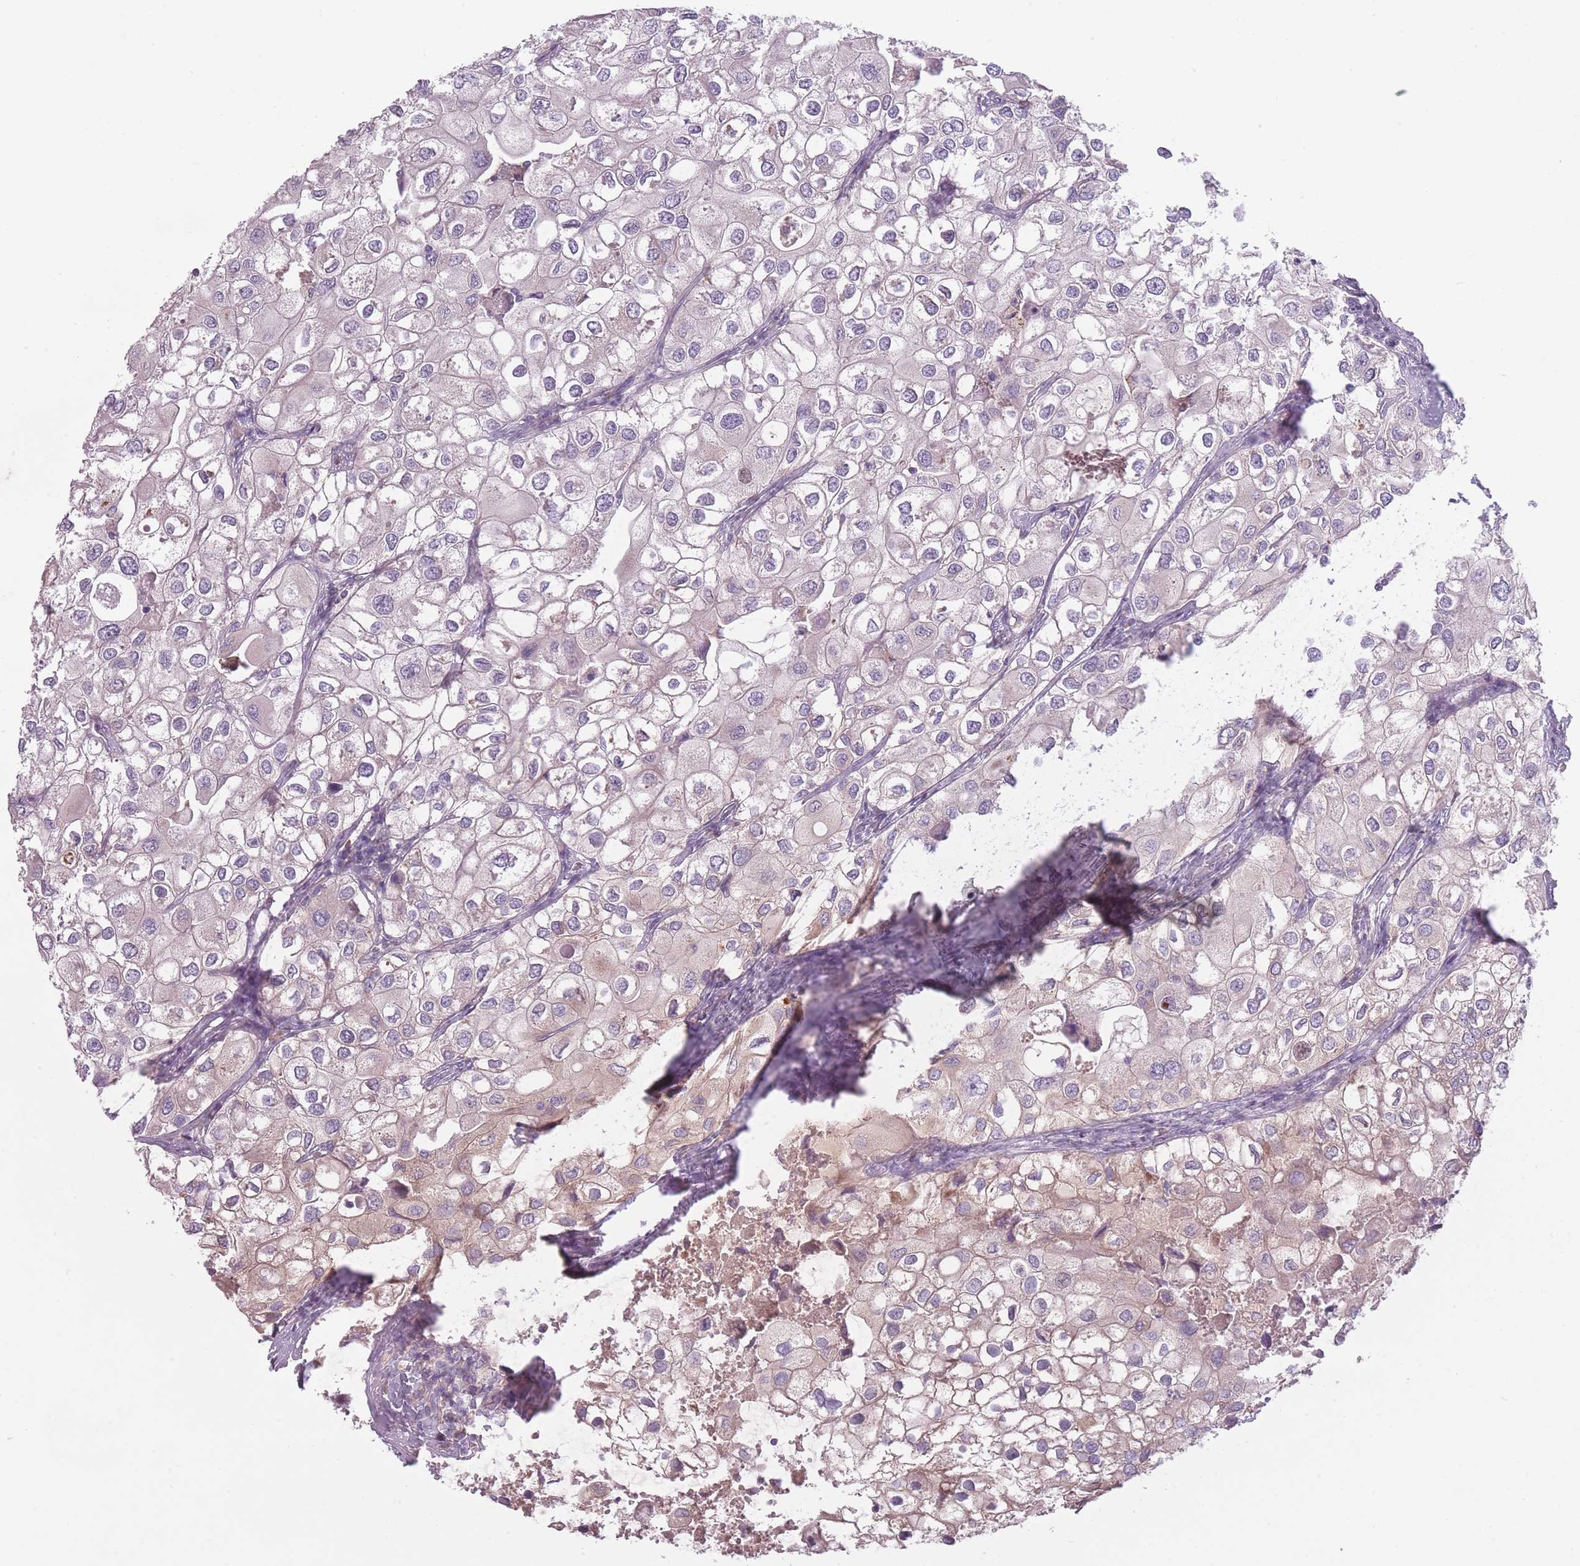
{"staining": {"intensity": "negative", "quantity": "none", "location": "none"}, "tissue": "urothelial cancer", "cell_type": "Tumor cells", "image_type": "cancer", "snomed": [{"axis": "morphology", "description": "Urothelial carcinoma, High grade"}, {"axis": "topography", "description": "Urinary bladder"}], "caption": "A photomicrograph of human urothelial carcinoma (high-grade) is negative for staining in tumor cells.", "gene": "NT5DC2", "patient": {"sex": "male", "age": 64}}